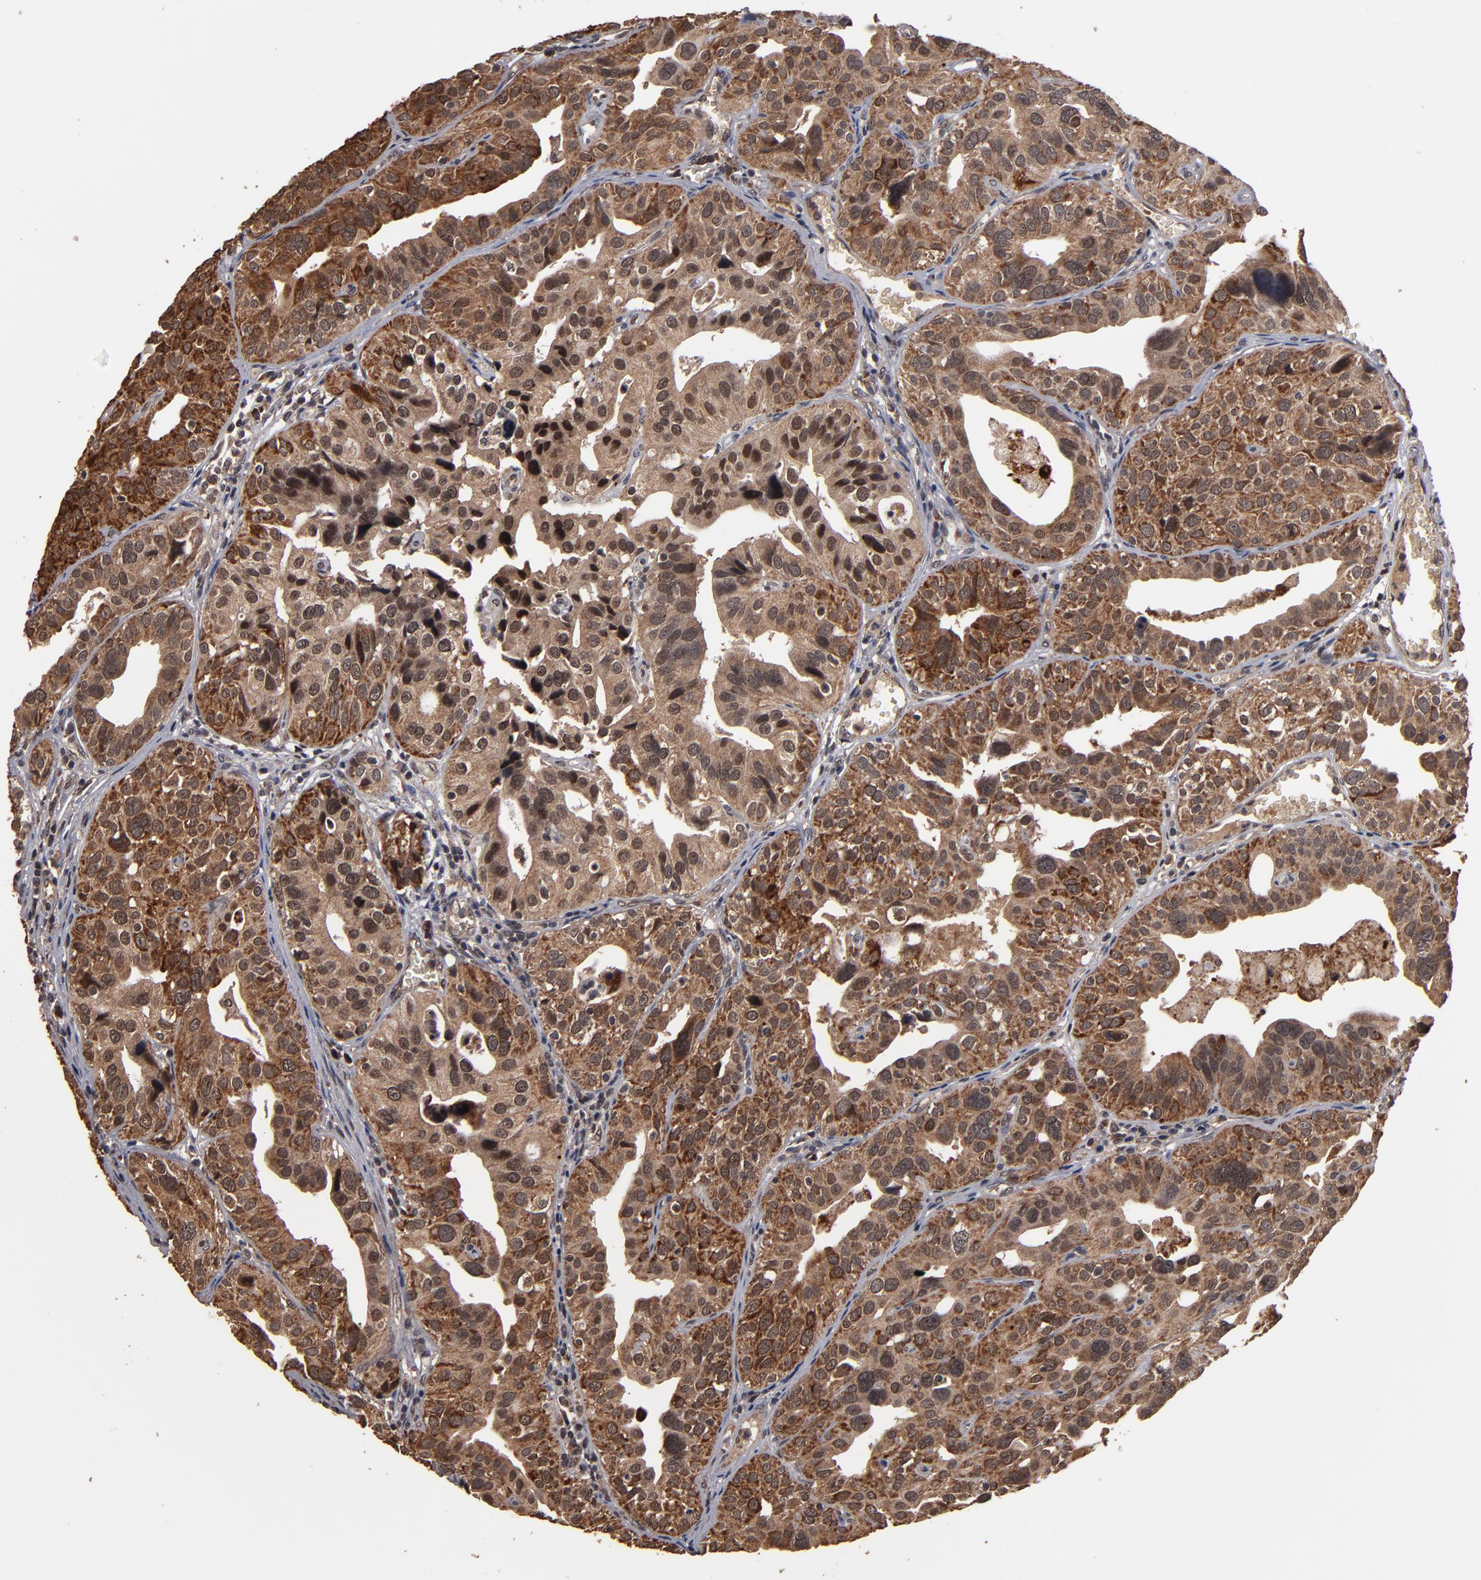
{"staining": {"intensity": "strong", "quantity": ">75%", "location": "cytoplasmic/membranous,nuclear"}, "tissue": "urothelial cancer", "cell_type": "Tumor cells", "image_type": "cancer", "snomed": [{"axis": "morphology", "description": "Urothelial carcinoma, High grade"}, {"axis": "topography", "description": "Urinary bladder"}], "caption": "Approximately >75% of tumor cells in human urothelial carcinoma (high-grade) demonstrate strong cytoplasmic/membranous and nuclear protein expression as visualized by brown immunohistochemical staining.", "gene": "NXF2B", "patient": {"sex": "male", "age": 56}}